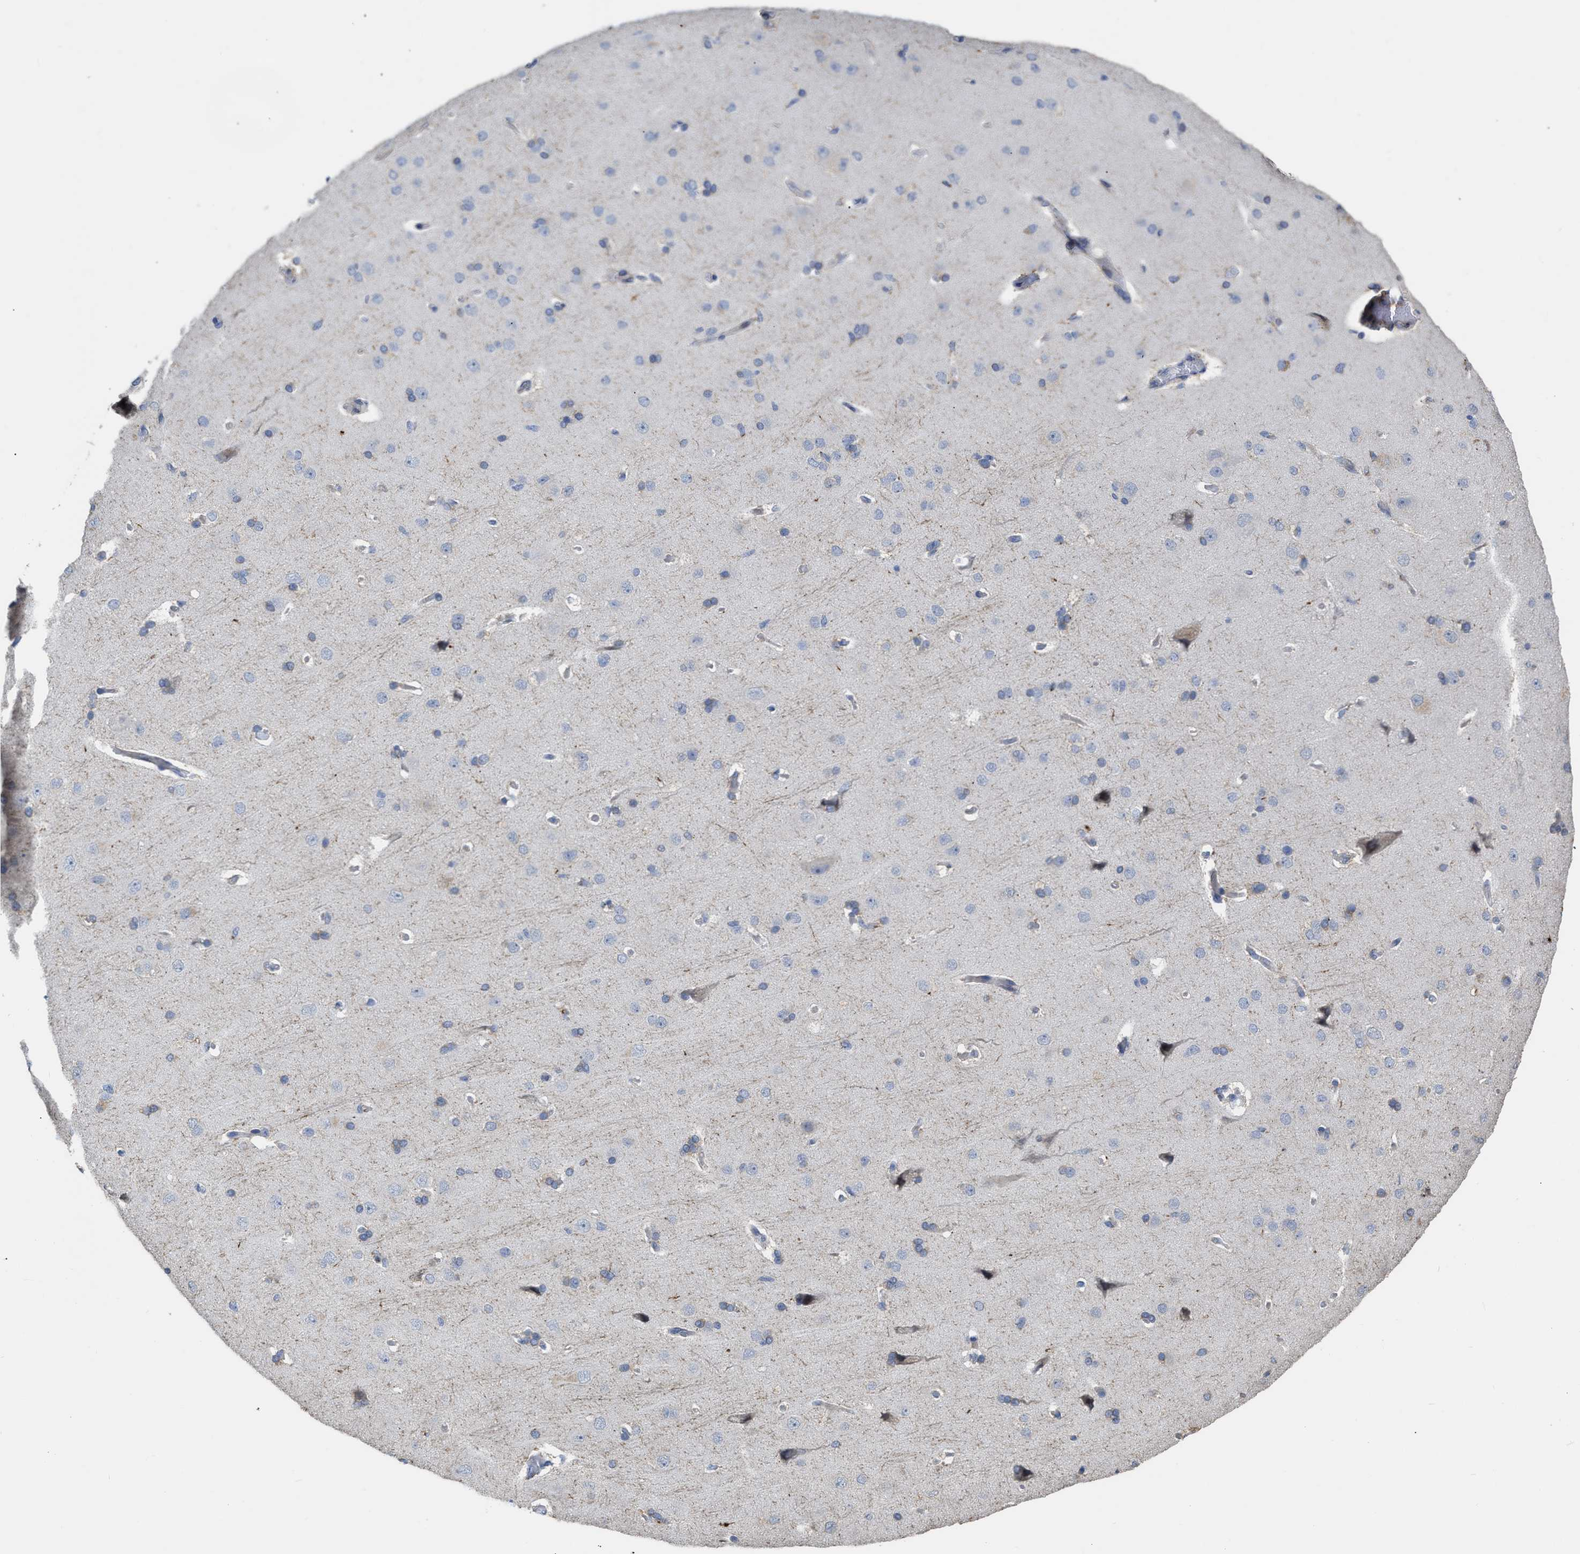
{"staining": {"intensity": "weak", "quantity": ">75%", "location": "cytoplasmic/membranous"}, "tissue": "cerebral cortex", "cell_type": "Endothelial cells", "image_type": "normal", "snomed": [{"axis": "morphology", "description": "Normal tissue, NOS"}, {"axis": "topography", "description": "Cerebral cortex"}], "caption": "Protein staining displays weak cytoplasmic/membranous expression in about >75% of endothelial cells in unremarkable cerebral cortex.", "gene": "AK2", "patient": {"sex": "male", "age": 62}}